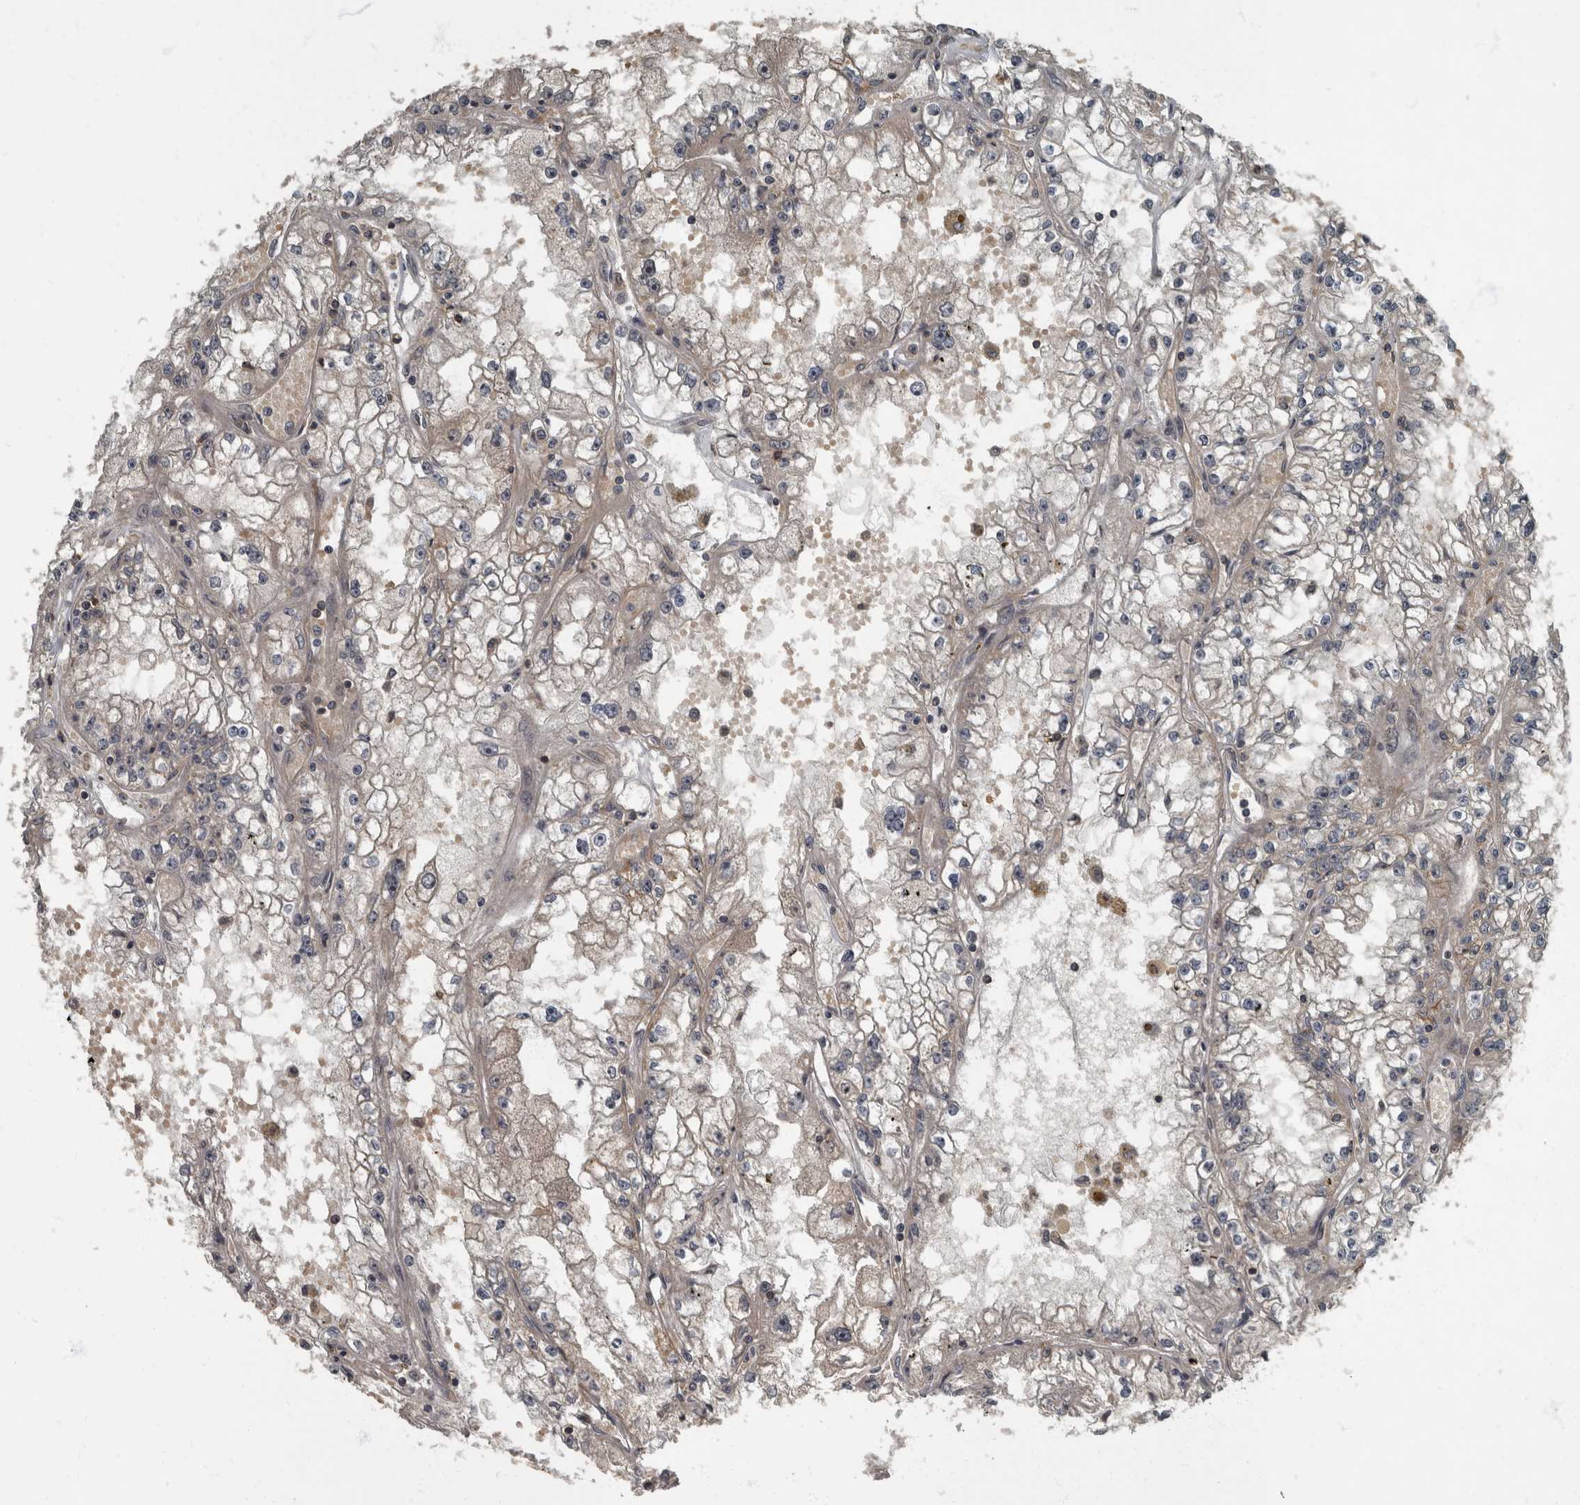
{"staining": {"intensity": "weak", "quantity": "<25%", "location": "cytoplasmic/membranous"}, "tissue": "renal cancer", "cell_type": "Tumor cells", "image_type": "cancer", "snomed": [{"axis": "morphology", "description": "Adenocarcinoma, NOS"}, {"axis": "topography", "description": "Kidney"}], "caption": "Protein analysis of renal cancer (adenocarcinoma) exhibits no significant positivity in tumor cells.", "gene": "RABGGTB", "patient": {"sex": "male", "age": 56}}